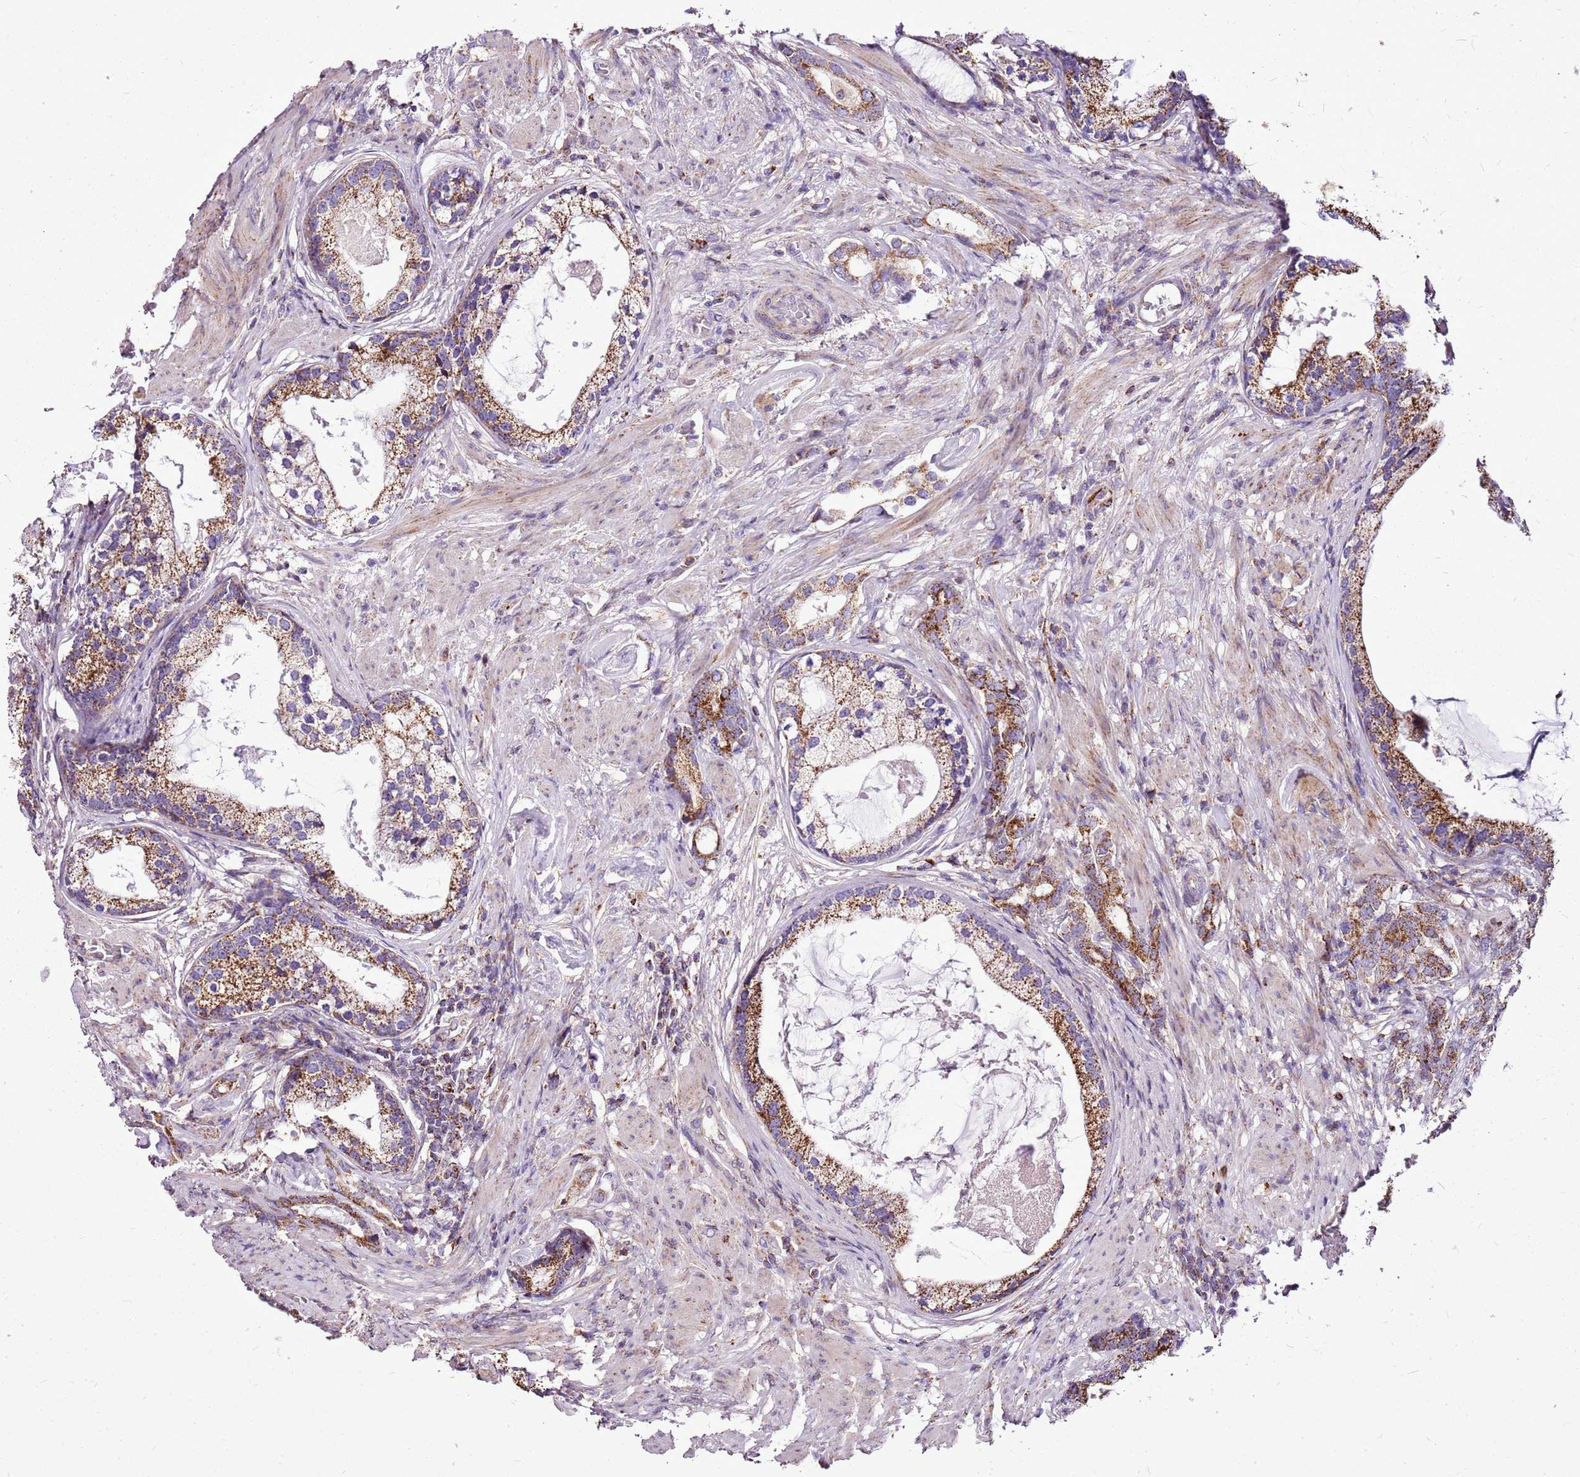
{"staining": {"intensity": "moderate", "quantity": ">75%", "location": "cytoplasmic/membranous"}, "tissue": "prostate cancer", "cell_type": "Tumor cells", "image_type": "cancer", "snomed": [{"axis": "morphology", "description": "Adenocarcinoma, Low grade"}, {"axis": "topography", "description": "Prostate"}], "caption": "Moderate cytoplasmic/membranous expression for a protein is seen in approximately >75% of tumor cells of prostate cancer (adenocarcinoma (low-grade)) using immunohistochemistry.", "gene": "GCDH", "patient": {"sex": "male", "age": 71}}